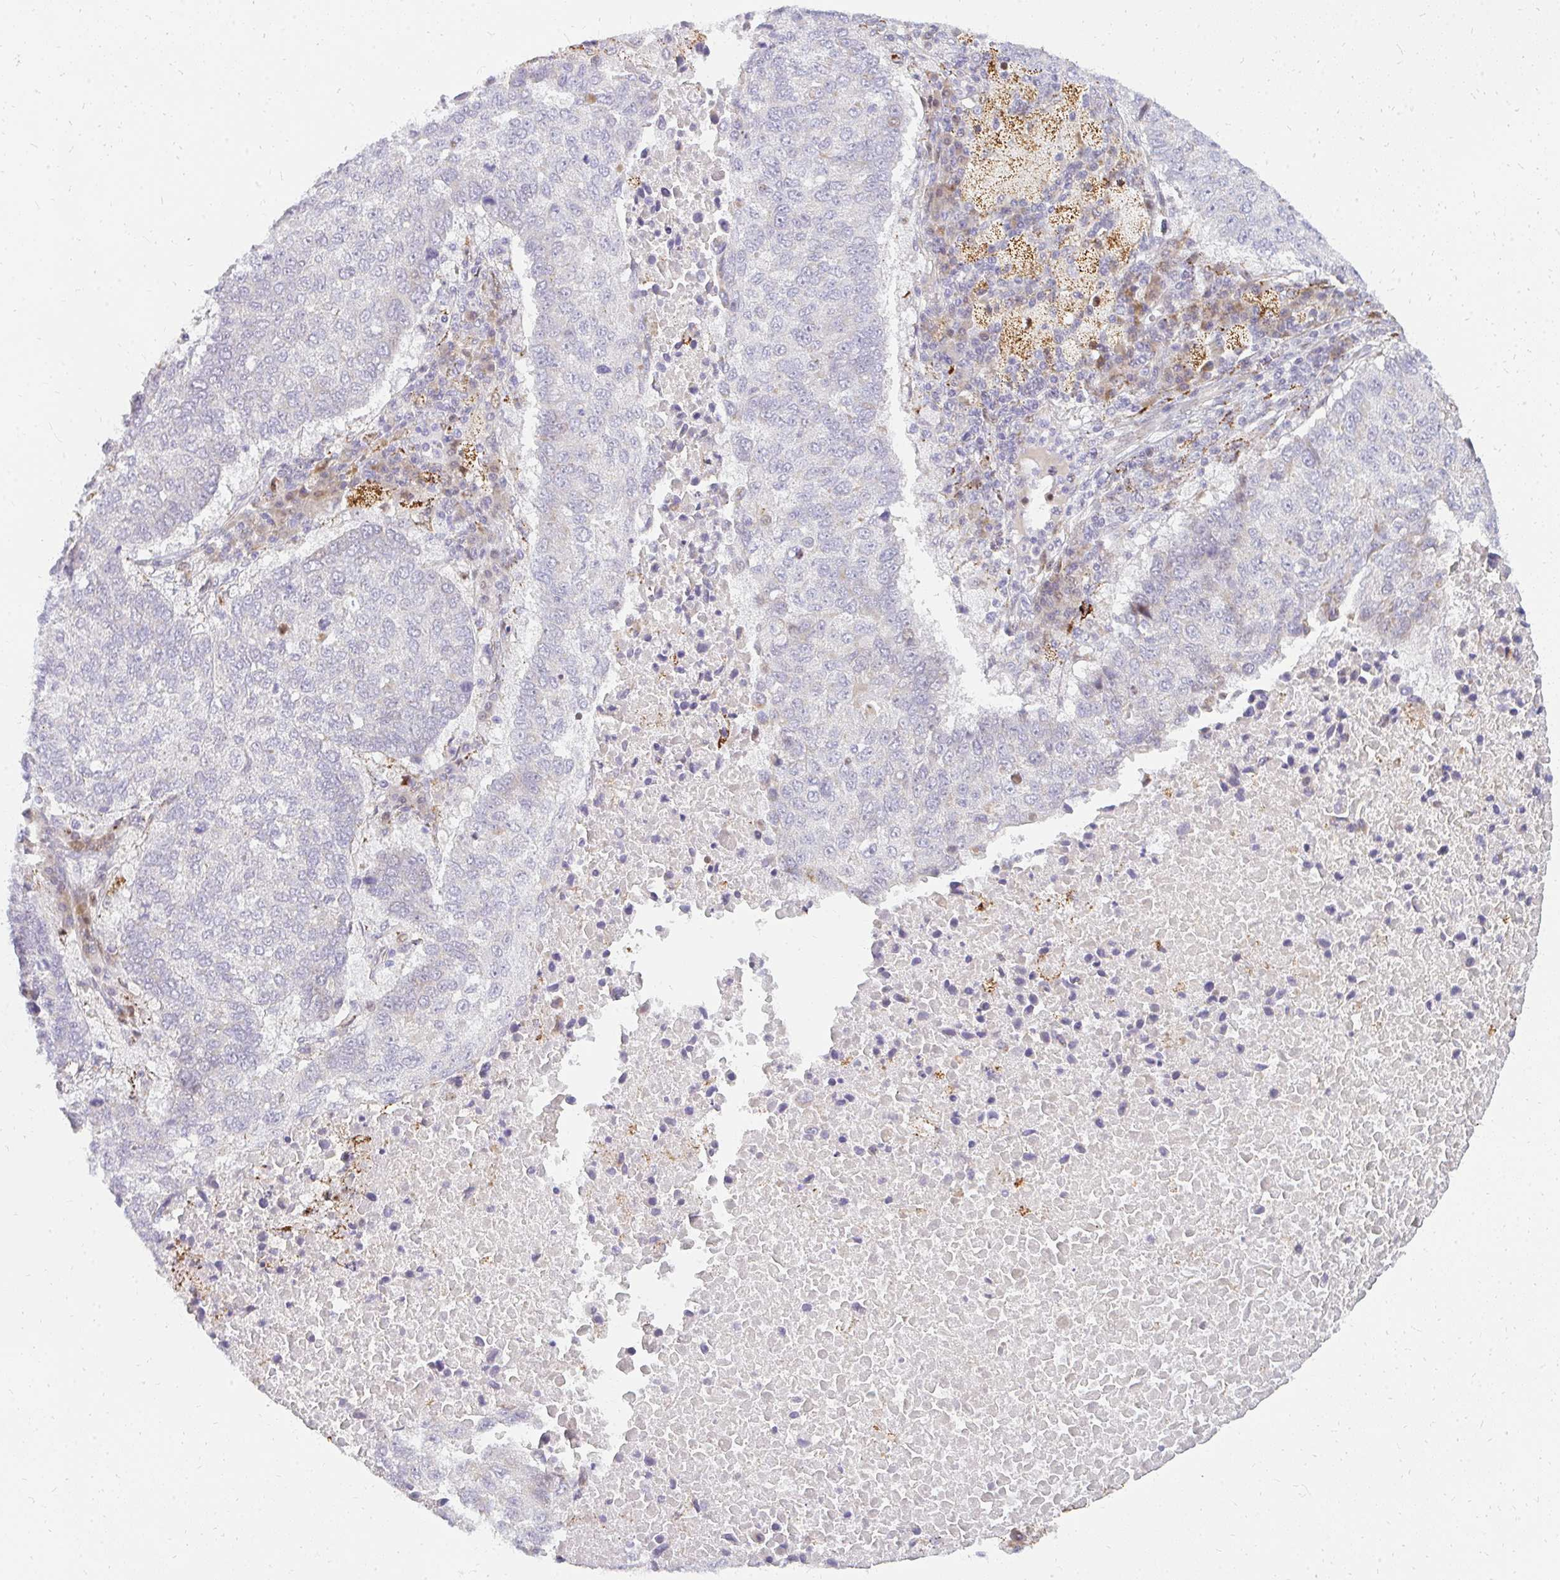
{"staining": {"intensity": "negative", "quantity": "none", "location": "none"}, "tissue": "lung cancer", "cell_type": "Tumor cells", "image_type": "cancer", "snomed": [{"axis": "morphology", "description": "Squamous cell carcinoma, NOS"}, {"axis": "topography", "description": "Lung"}], "caption": "Lung cancer was stained to show a protein in brown. There is no significant expression in tumor cells.", "gene": "PLA2G5", "patient": {"sex": "male", "age": 73}}